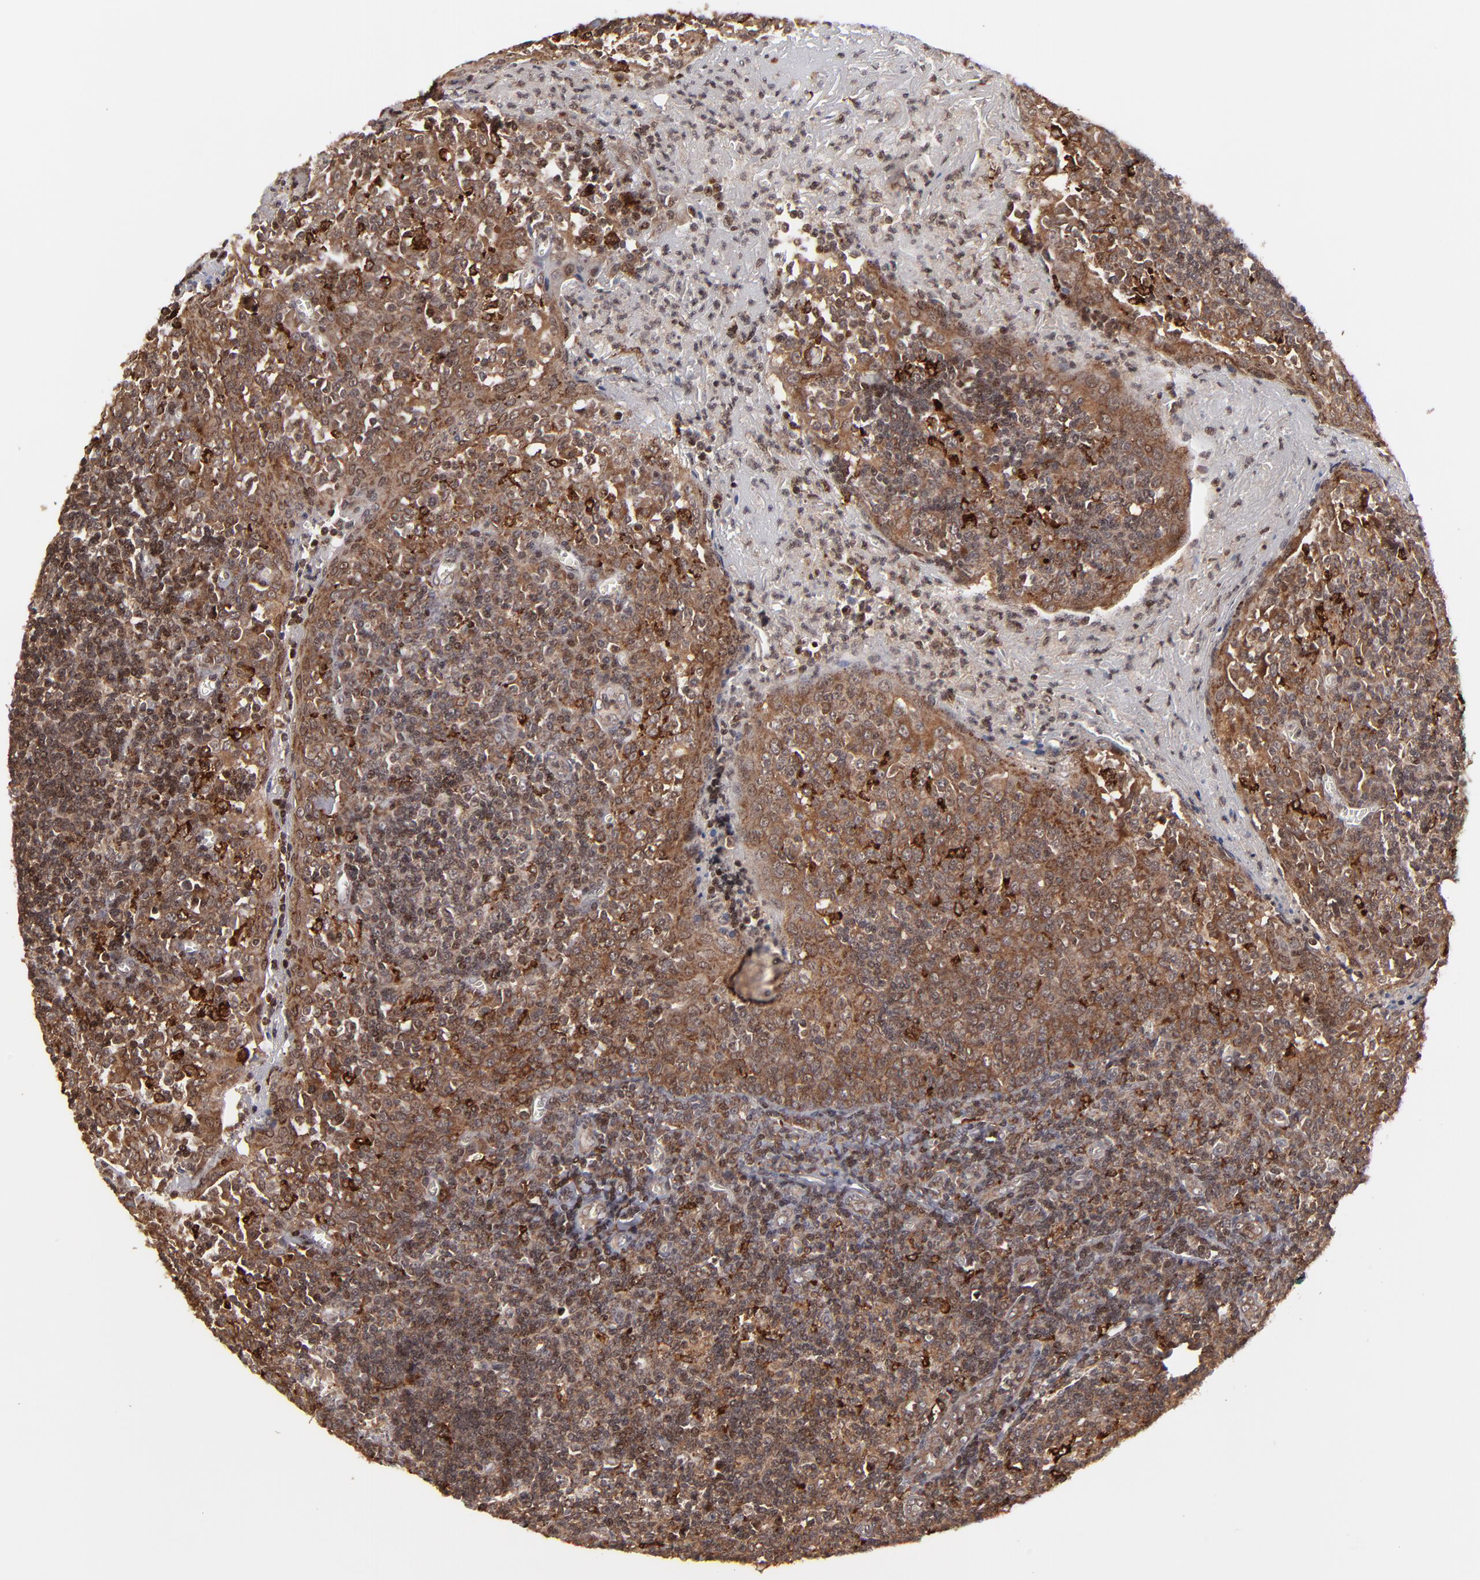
{"staining": {"intensity": "strong", "quantity": ">75%", "location": "cytoplasmic/membranous,nuclear"}, "tissue": "tonsil", "cell_type": "Germinal center cells", "image_type": "normal", "snomed": [{"axis": "morphology", "description": "Normal tissue, NOS"}, {"axis": "topography", "description": "Tonsil"}], "caption": "DAB (3,3'-diaminobenzidine) immunohistochemical staining of benign tonsil exhibits strong cytoplasmic/membranous,nuclear protein expression in approximately >75% of germinal center cells.", "gene": "RGS6", "patient": {"sex": "female", "age": 41}}